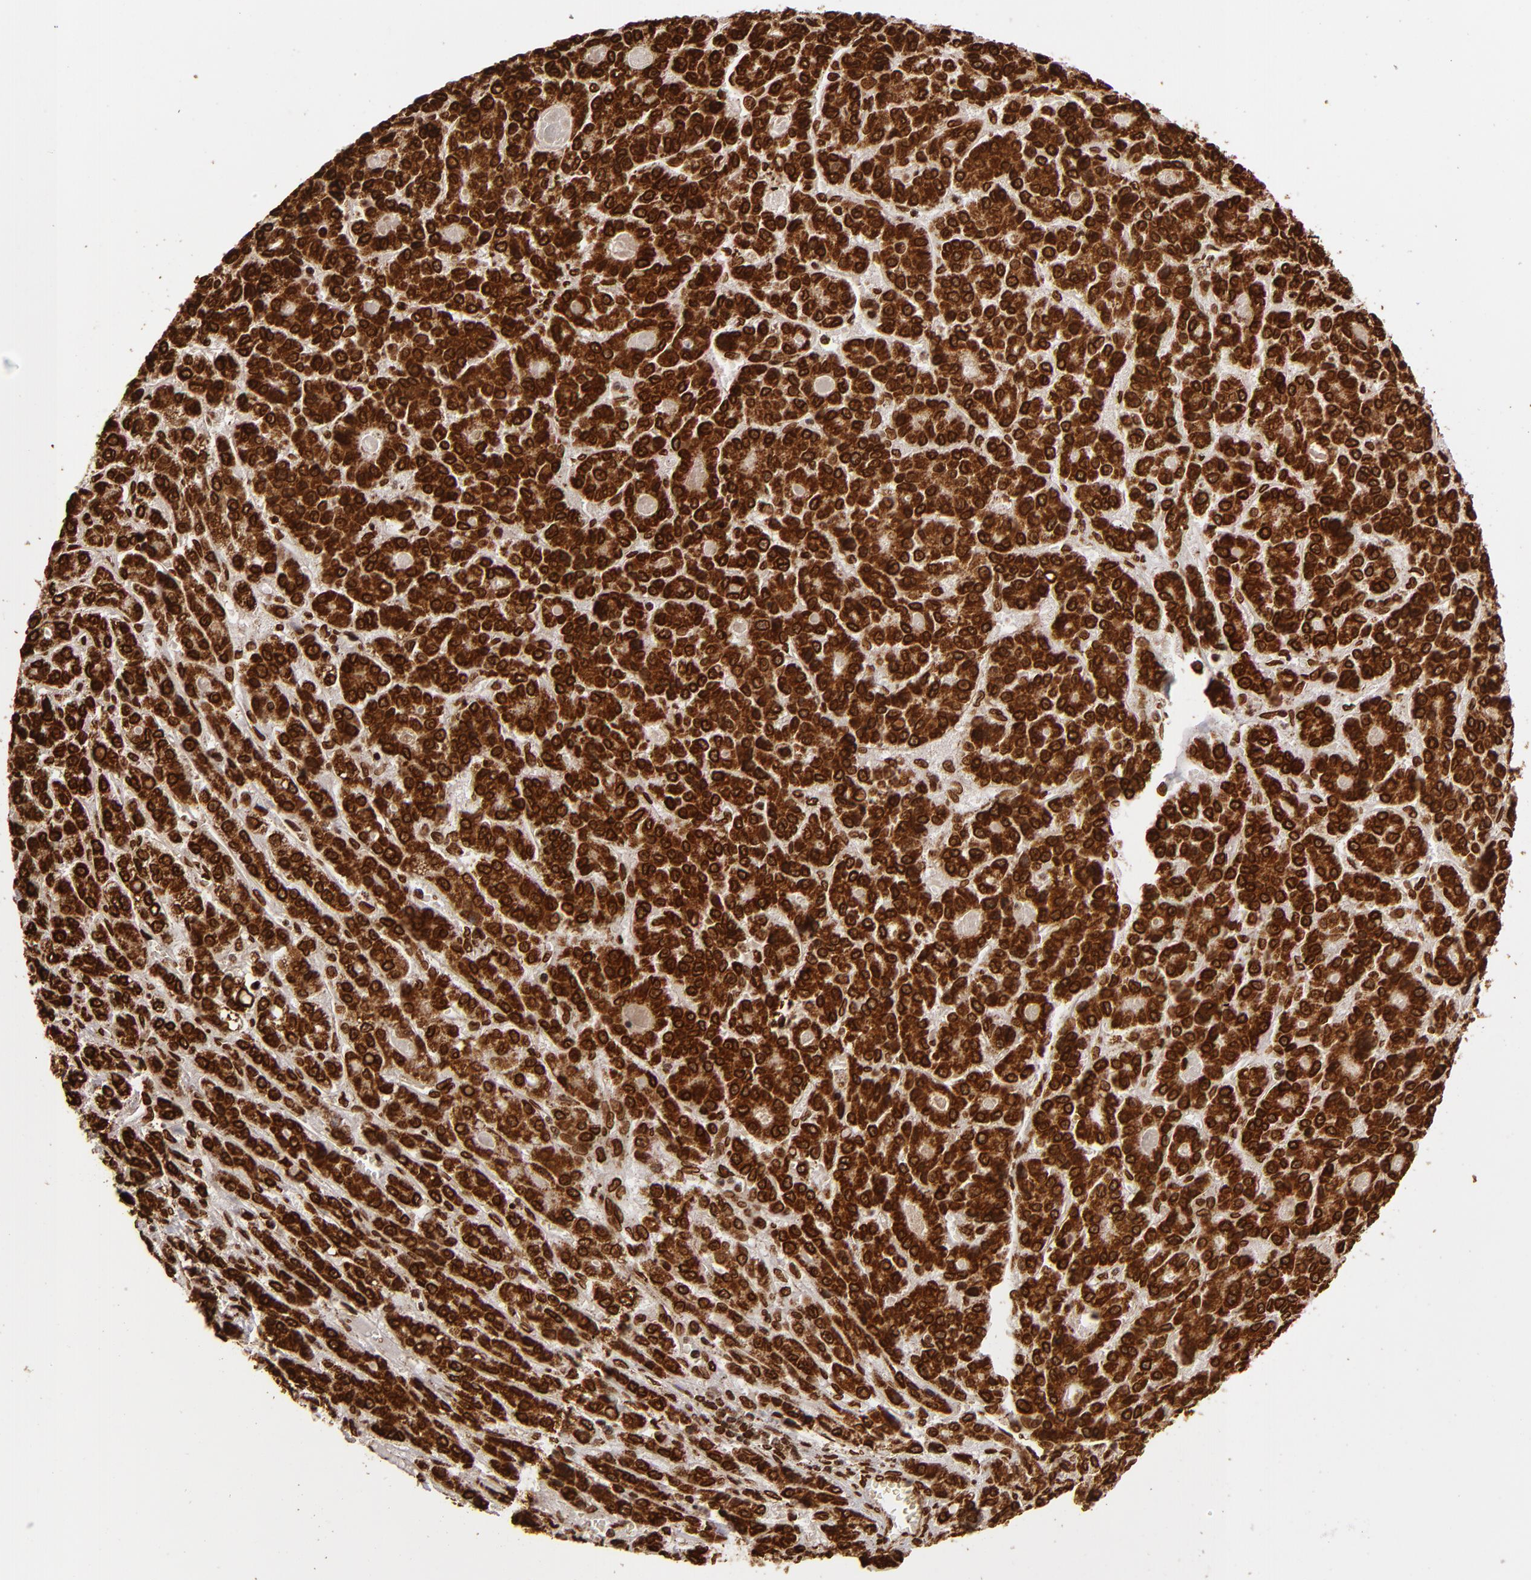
{"staining": {"intensity": "strong", "quantity": ">75%", "location": "cytoplasmic/membranous,nuclear"}, "tissue": "liver cancer", "cell_type": "Tumor cells", "image_type": "cancer", "snomed": [{"axis": "morphology", "description": "Carcinoma, Hepatocellular, NOS"}, {"axis": "topography", "description": "Liver"}], "caption": "Immunohistochemical staining of human liver hepatocellular carcinoma displays high levels of strong cytoplasmic/membranous and nuclear protein positivity in about >75% of tumor cells.", "gene": "CUL3", "patient": {"sex": "male", "age": 70}}